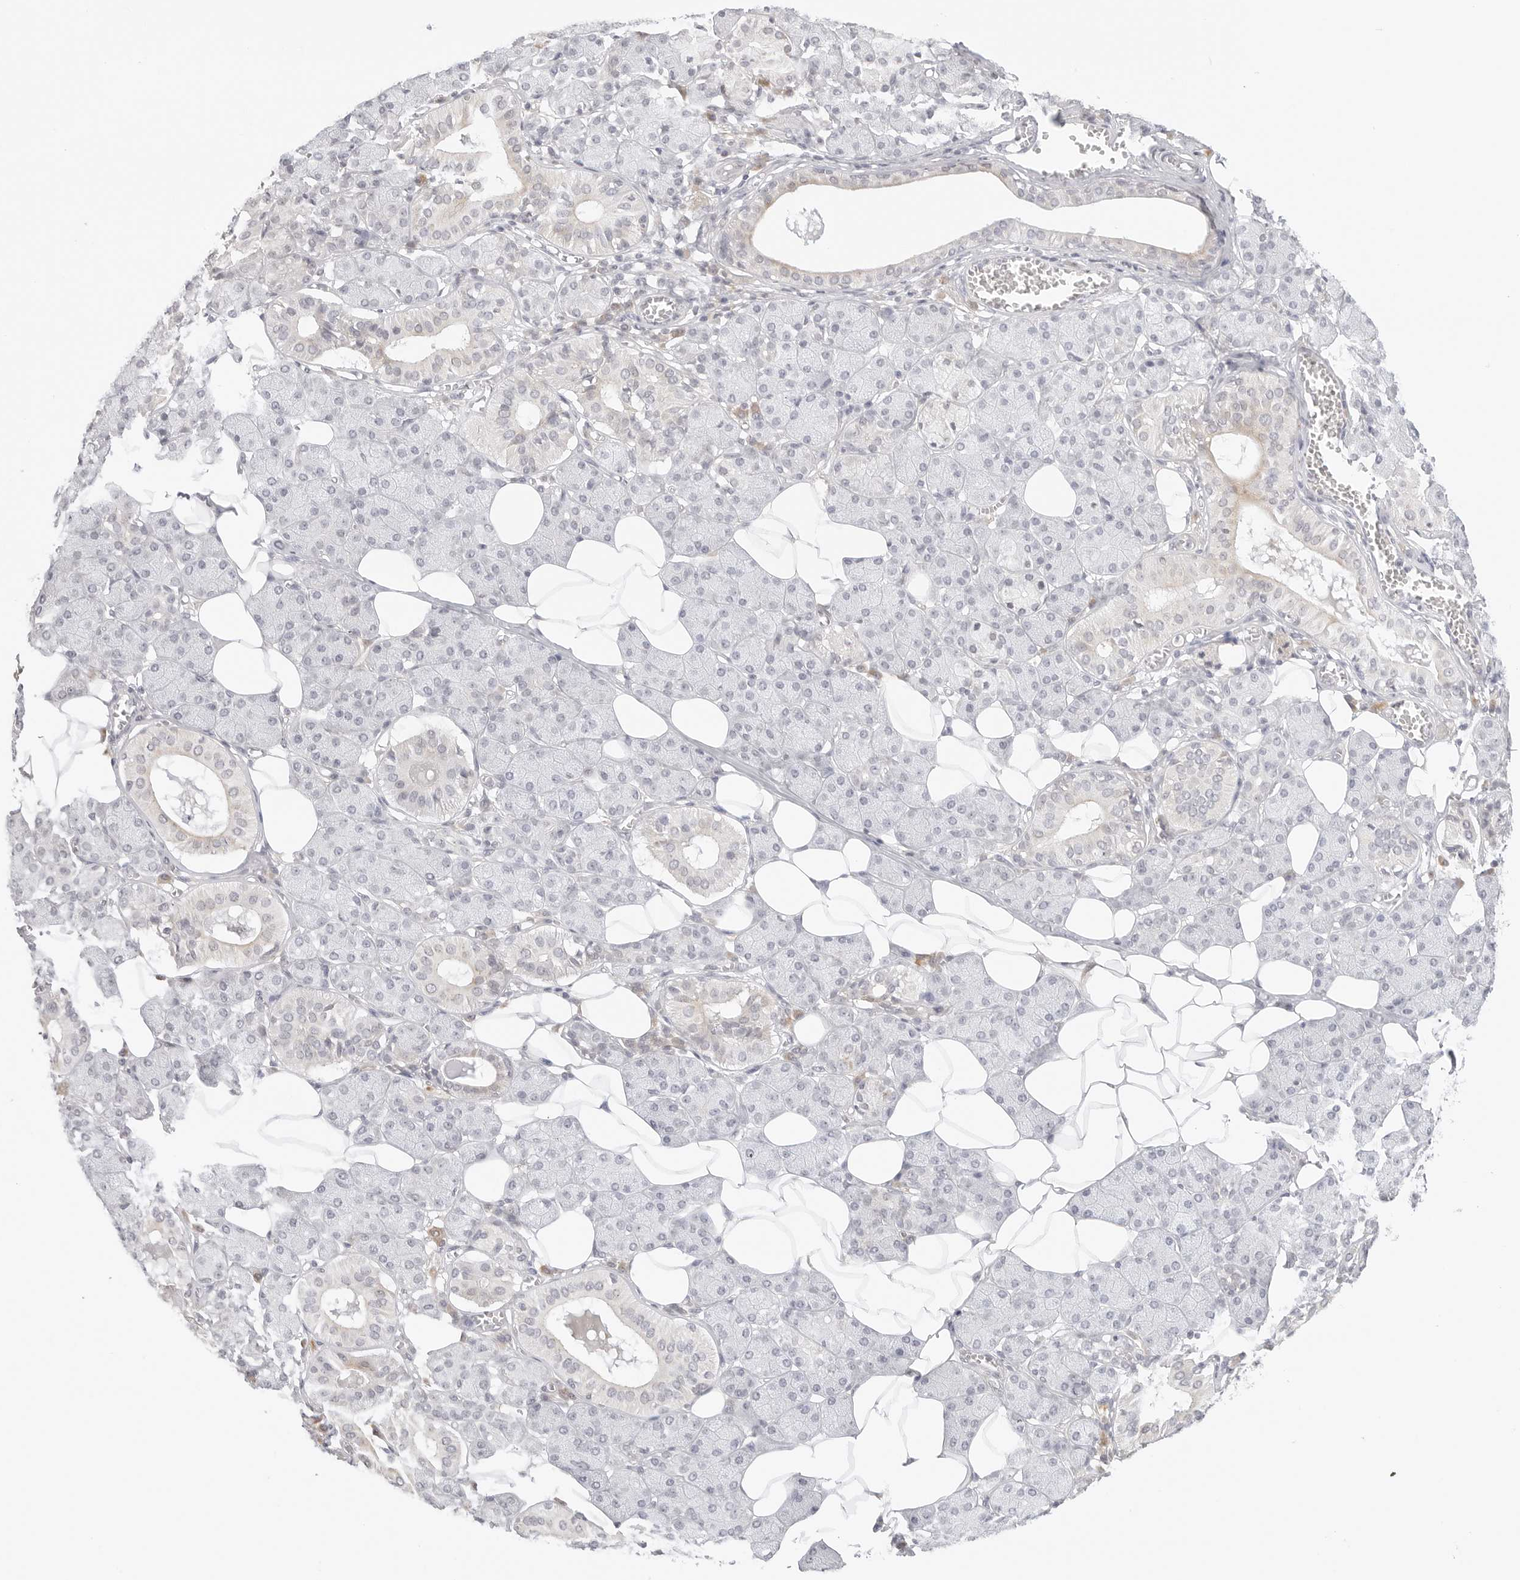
{"staining": {"intensity": "weak", "quantity": "25%-75%", "location": "cytoplasmic/membranous"}, "tissue": "salivary gland", "cell_type": "Glandular cells", "image_type": "normal", "snomed": [{"axis": "morphology", "description": "Normal tissue, NOS"}, {"axis": "topography", "description": "Salivary gland"}], "caption": "A low amount of weak cytoplasmic/membranous positivity is identified in about 25%-75% of glandular cells in normal salivary gland. (brown staining indicates protein expression, while blue staining denotes nuclei).", "gene": "TCP1", "patient": {"sex": "female", "age": 33}}